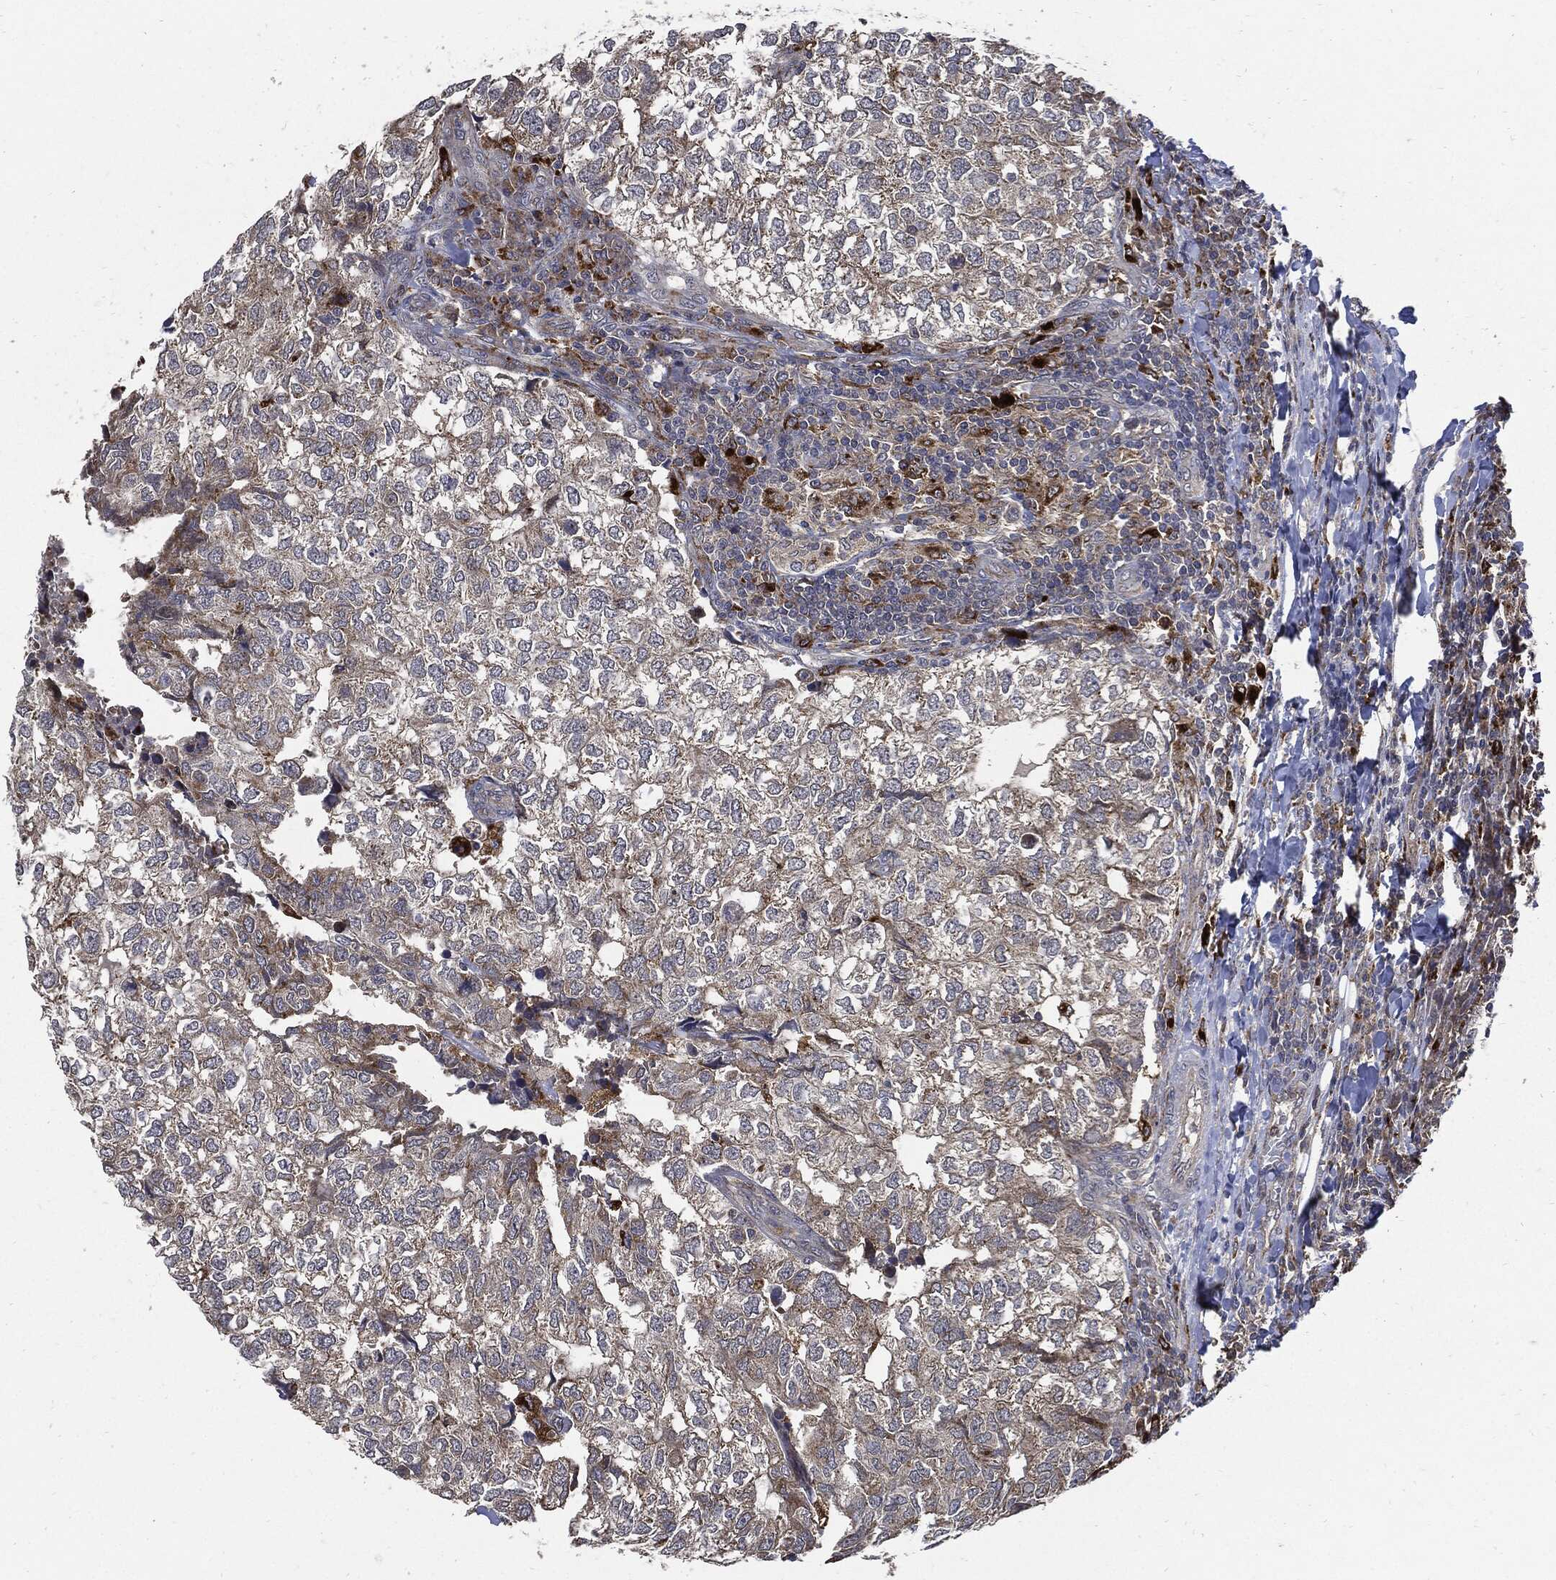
{"staining": {"intensity": "moderate", "quantity": "<25%", "location": "cytoplasmic/membranous"}, "tissue": "breast cancer", "cell_type": "Tumor cells", "image_type": "cancer", "snomed": [{"axis": "morphology", "description": "Duct carcinoma"}, {"axis": "topography", "description": "Breast"}], "caption": "Breast cancer (intraductal carcinoma) tissue exhibits moderate cytoplasmic/membranous expression in about <25% of tumor cells, visualized by immunohistochemistry.", "gene": "SLC31A2", "patient": {"sex": "female", "age": 30}}